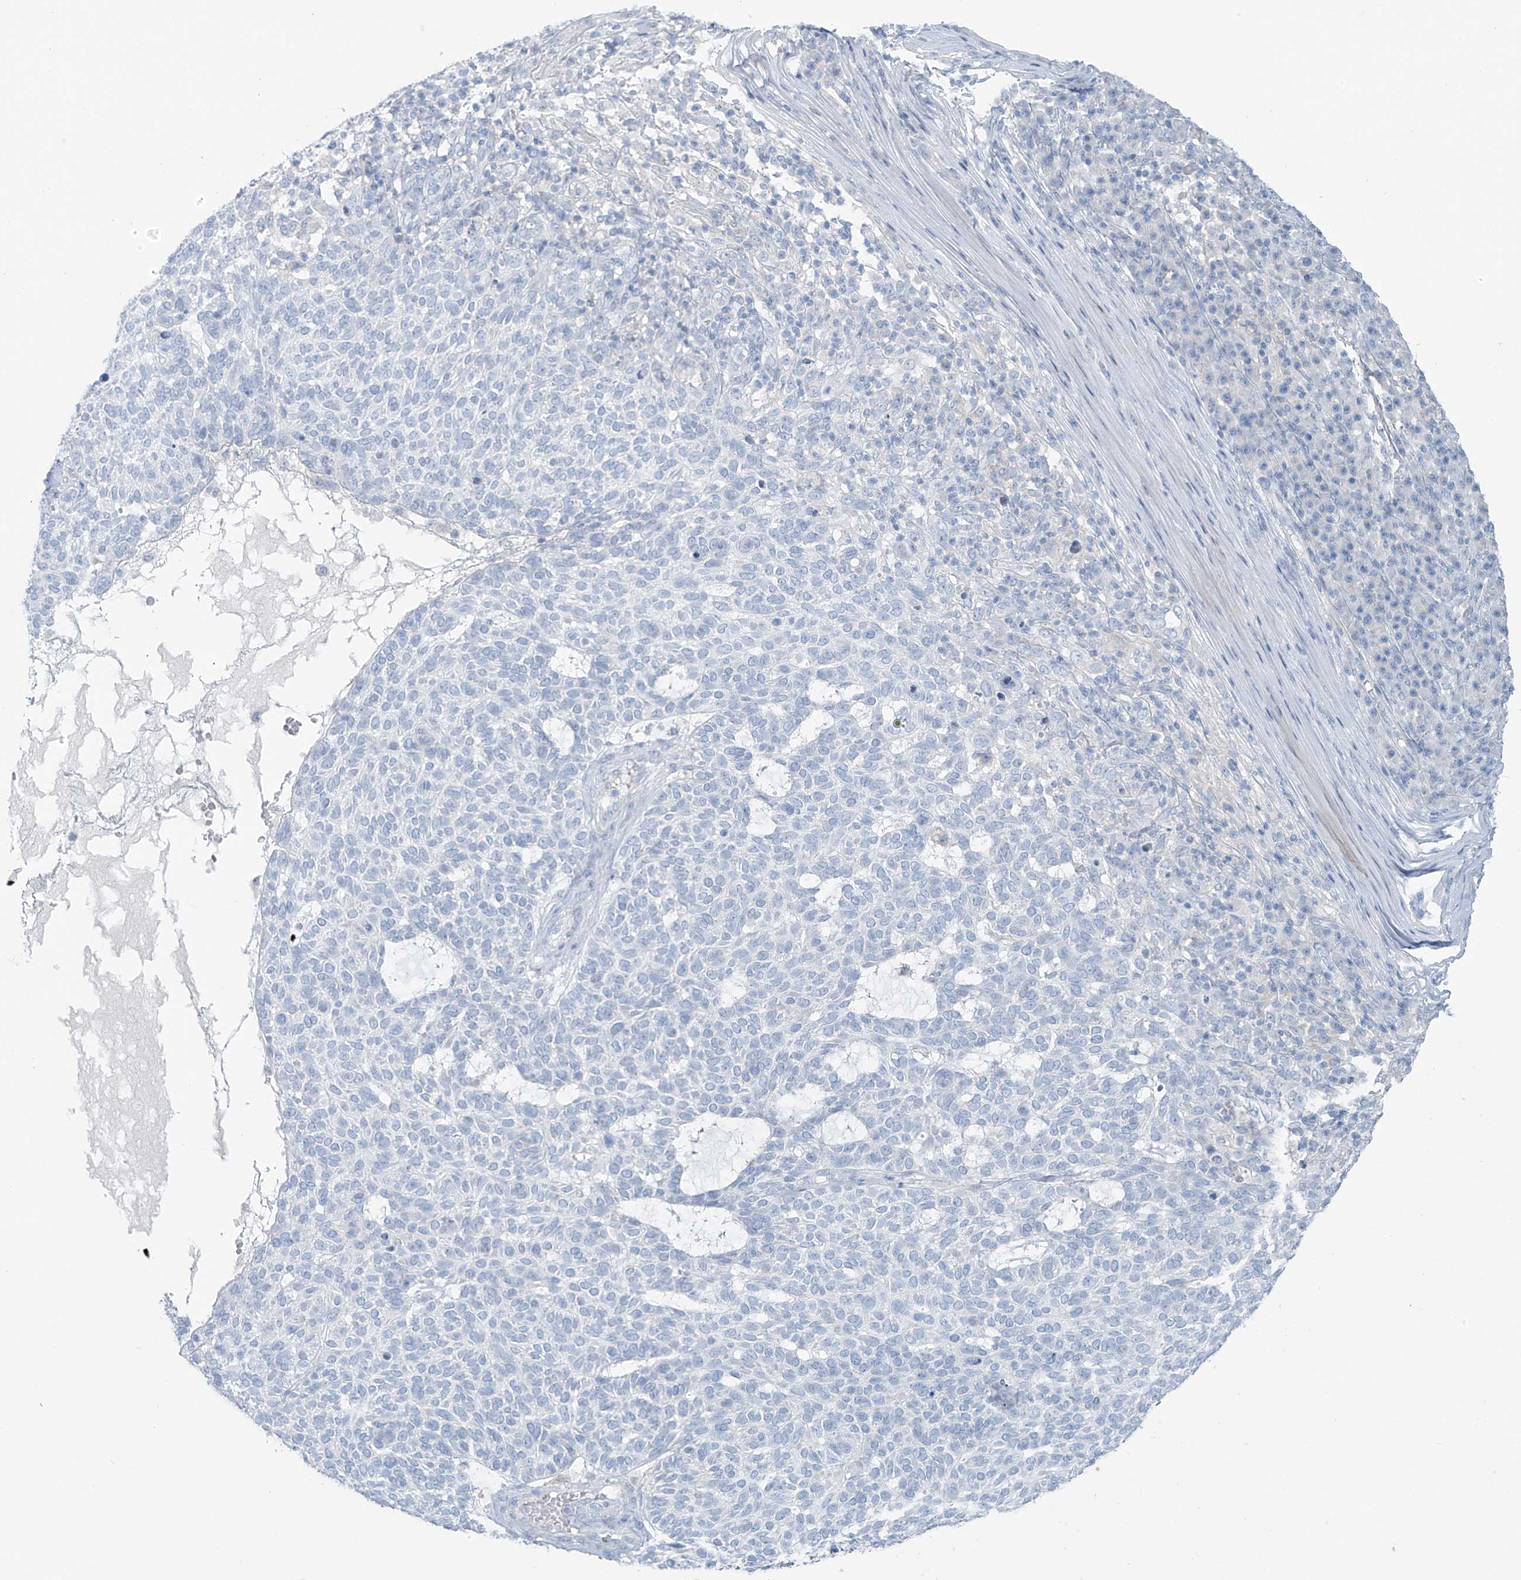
{"staining": {"intensity": "negative", "quantity": "none", "location": "none"}, "tissue": "skin cancer", "cell_type": "Tumor cells", "image_type": "cancer", "snomed": [{"axis": "morphology", "description": "Squamous cell carcinoma, NOS"}, {"axis": "topography", "description": "Skin"}], "caption": "The photomicrograph demonstrates no significant positivity in tumor cells of skin squamous cell carcinoma.", "gene": "SLC25A43", "patient": {"sex": "female", "age": 90}}